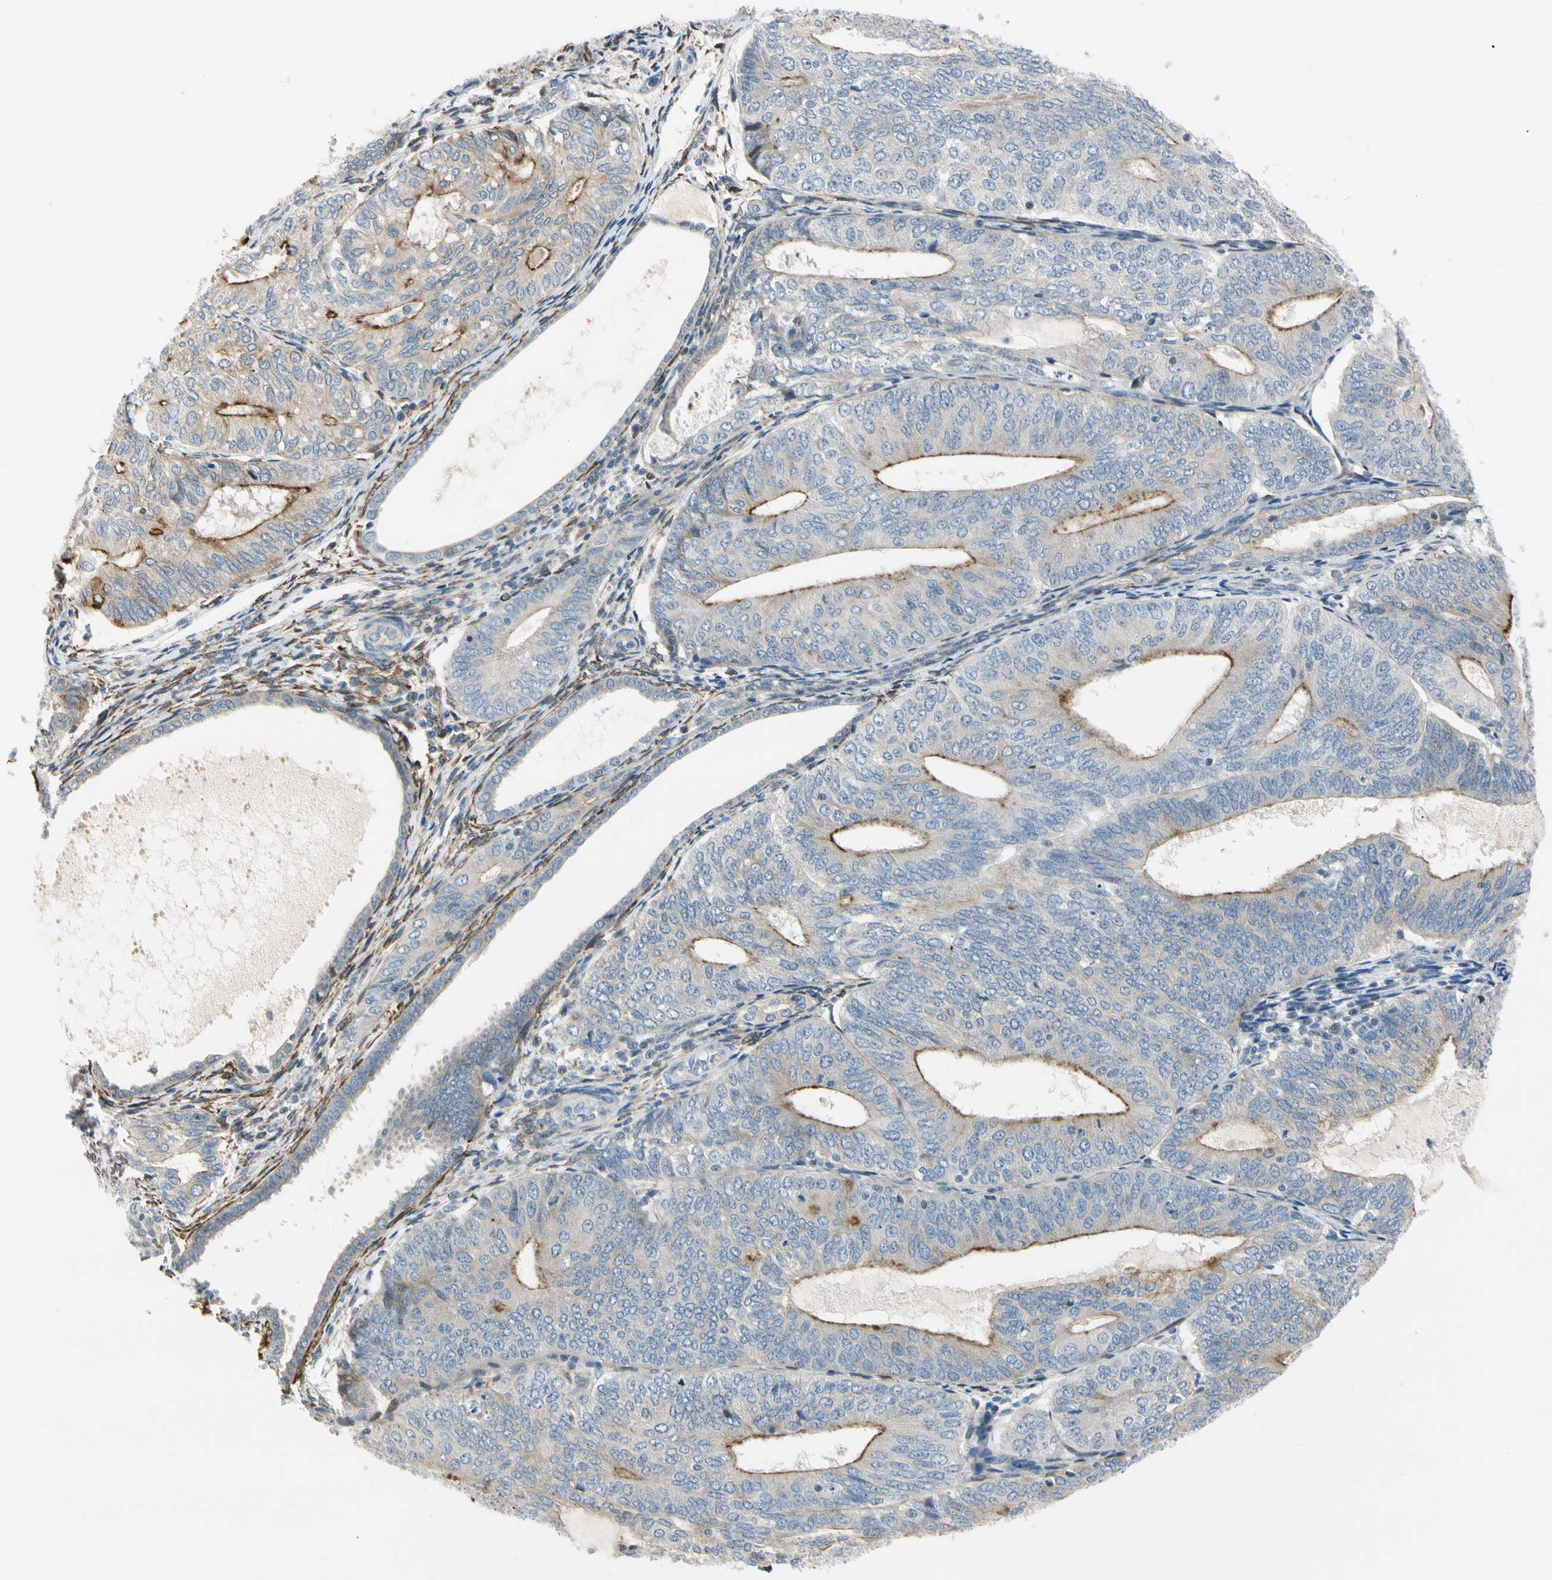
{"staining": {"intensity": "moderate", "quantity": "25%-75%", "location": "cytoplasmic/membranous"}, "tissue": "endometrial cancer", "cell_type": "Tumor cells", "image_type": "cancer", "snomed": [{"axis": "morphology", "description": "Adenocarcinoma, NOS"}, {"axis": "topography", "description": "Endometrium"}], "caption": "A brown stain labels moderate cytoplasmic/membranous expression of a protein in human endometrial cancer tumor cells.", "gene": "NPDC1", "patient": {"sex": "female", "age": 81}}